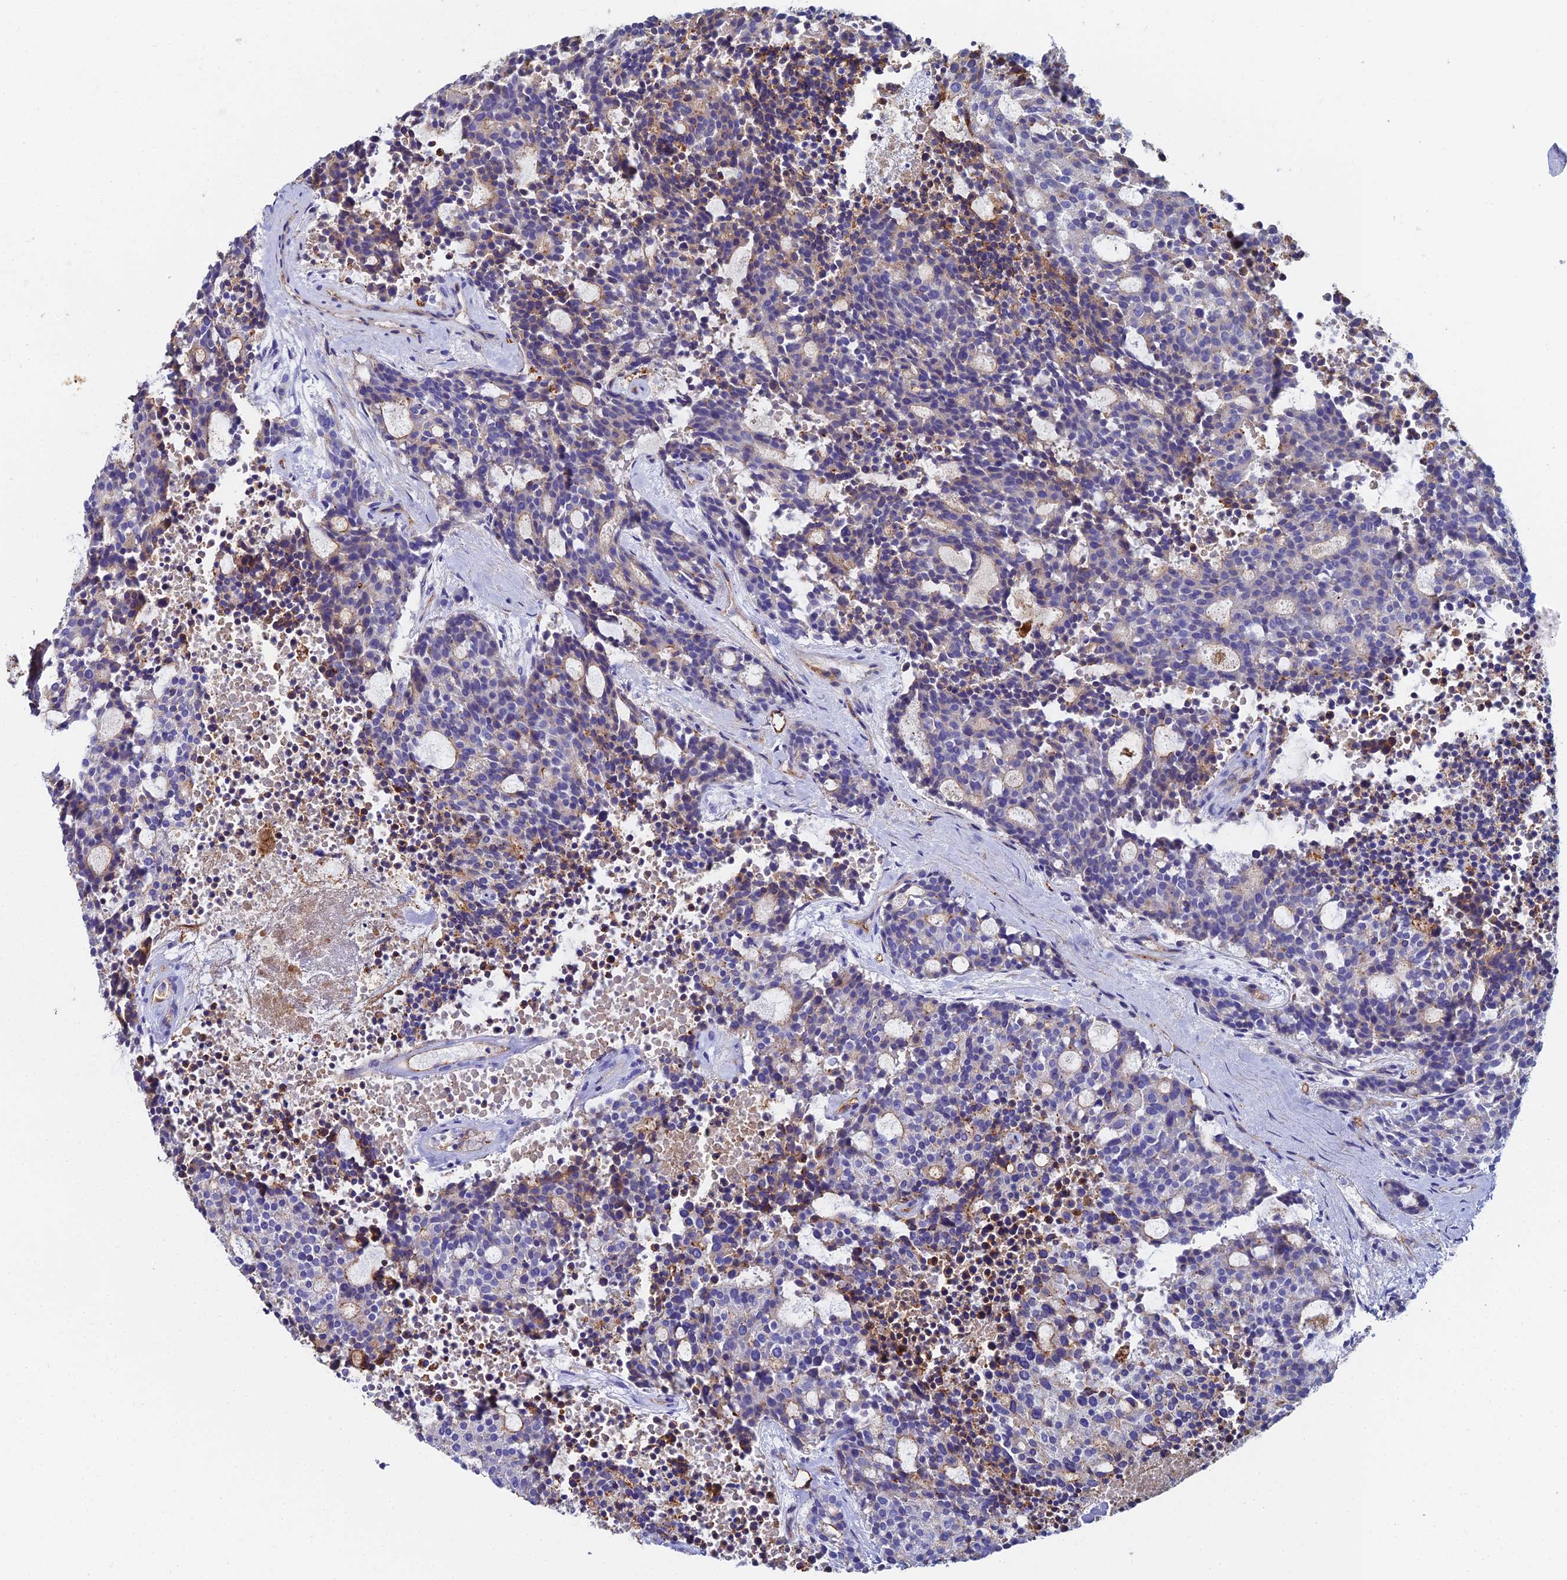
{"staining": {"intensity": "weak", "quantity": "<25%", "location": "cytoplasmic/membranous"}, "tissue": "carcinoid", "cell_type": "Tumor cells", "image_type": "cancer", "snomed": [{"axis": "morphology", "description": "Carcinoid, malignant, NOS"}, {"axis": "topography", "description": "Pancreas"}], "caption": "High magnification brightfield microscopy of malignant carcinoid stained with DAB (brown) and counterstained with hematoxylin (blue): tumor cells show no significant expression.", "gene": "C6", "patient": {"sex": "female", "age": 54}}